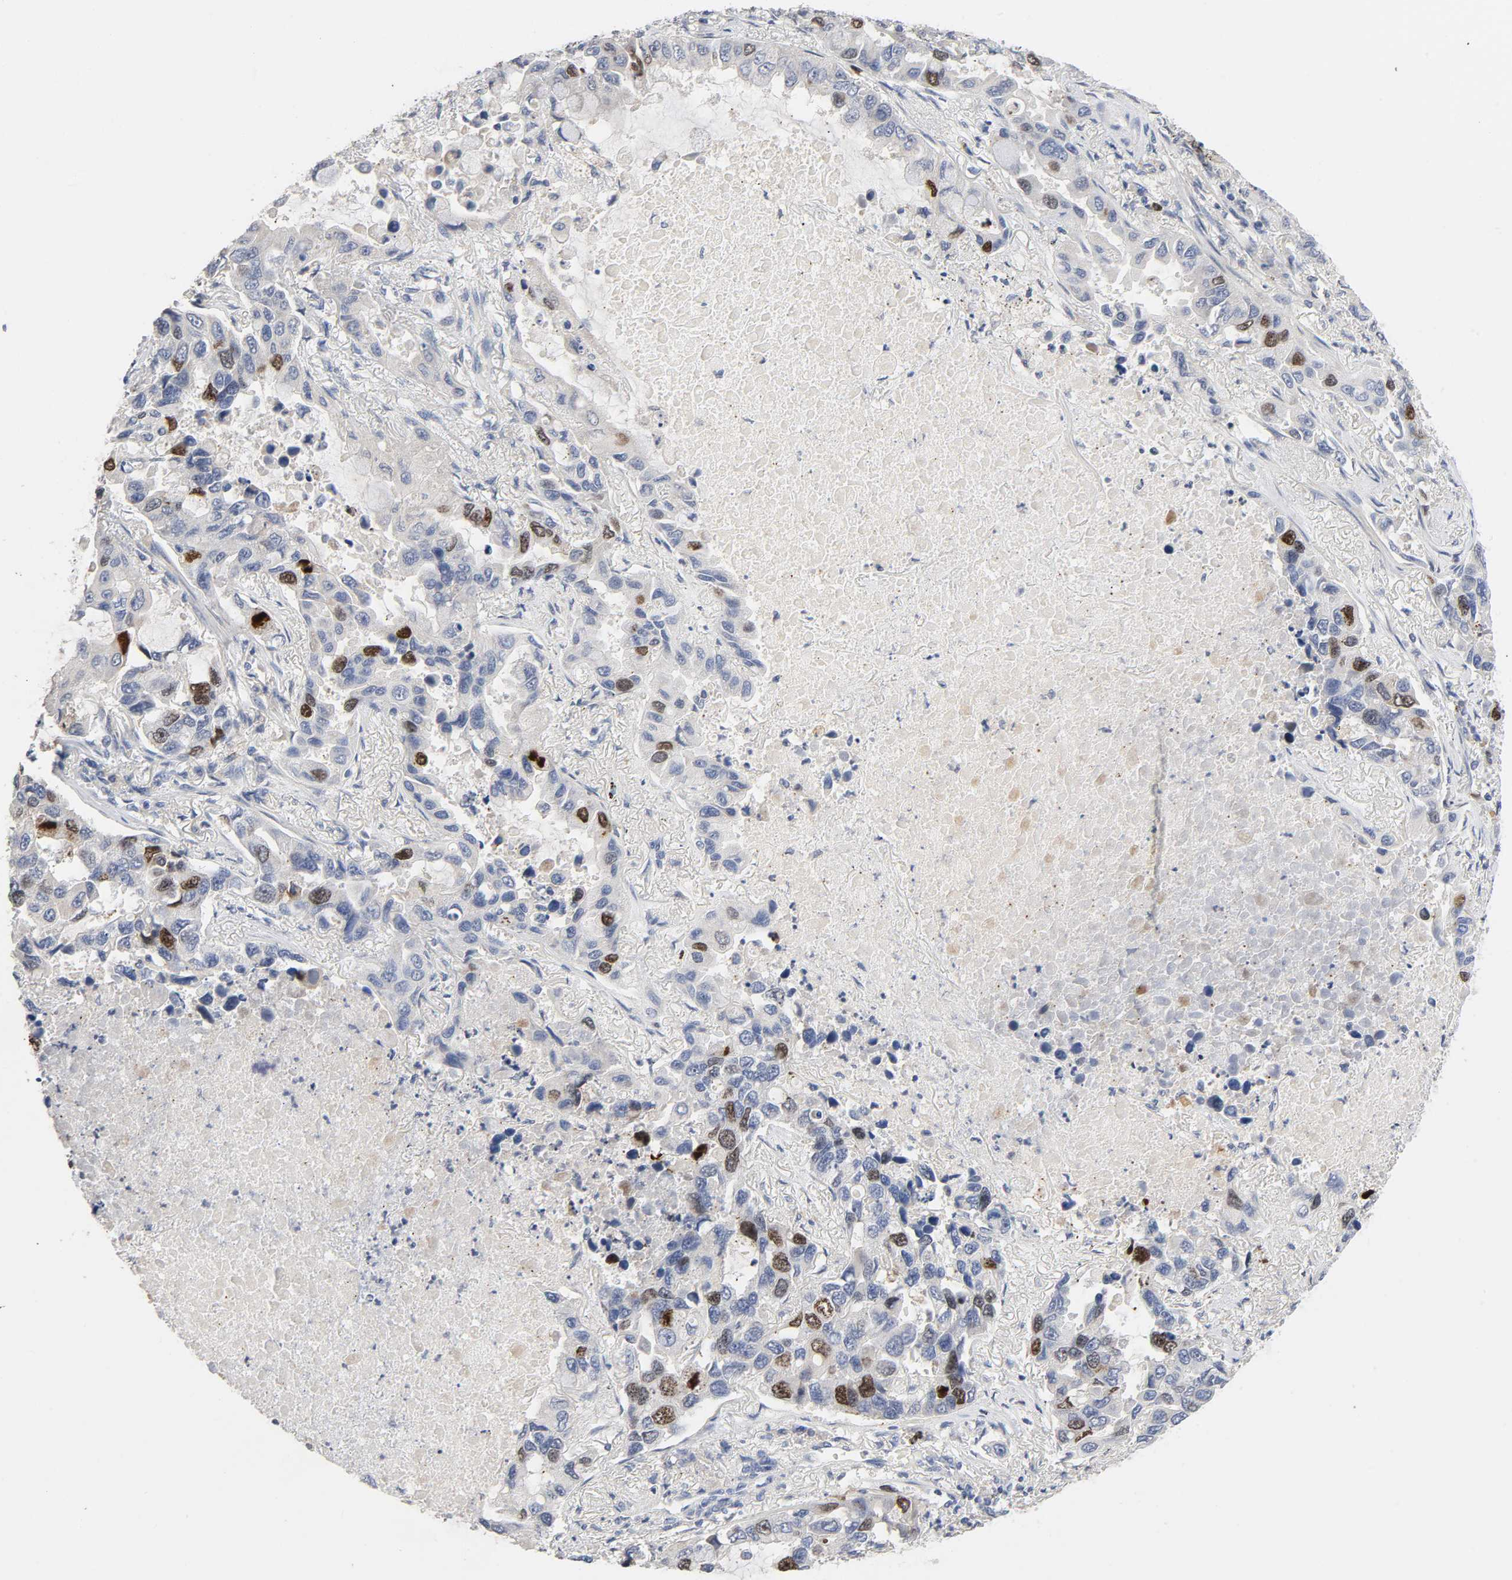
{"staining": {"intensity": "moderate", "quantity": "<25%", "location": "nuclear"}, "tissue": "lung cancer", "cell_type": "Tumor cells", "image_type": "cancer", "snomed": [{"axis": "morphology", "description": "Adenocarcinoma, NOS"}, {"axis": "topography", "description": "Lung"}], "caption": "Immunohistochemistry (IHC) micrograph of neoplastic tissue: adenocarcinoma (lung) stained using immunohistochemistry (IHC) demonstrates low levels of moderate protein expression localized specifically in the nuclear of tumor cells, appearing as a nuclear brown color.", "gene": "BIRC5", "patient": {"sex": "male", "age": 64}}